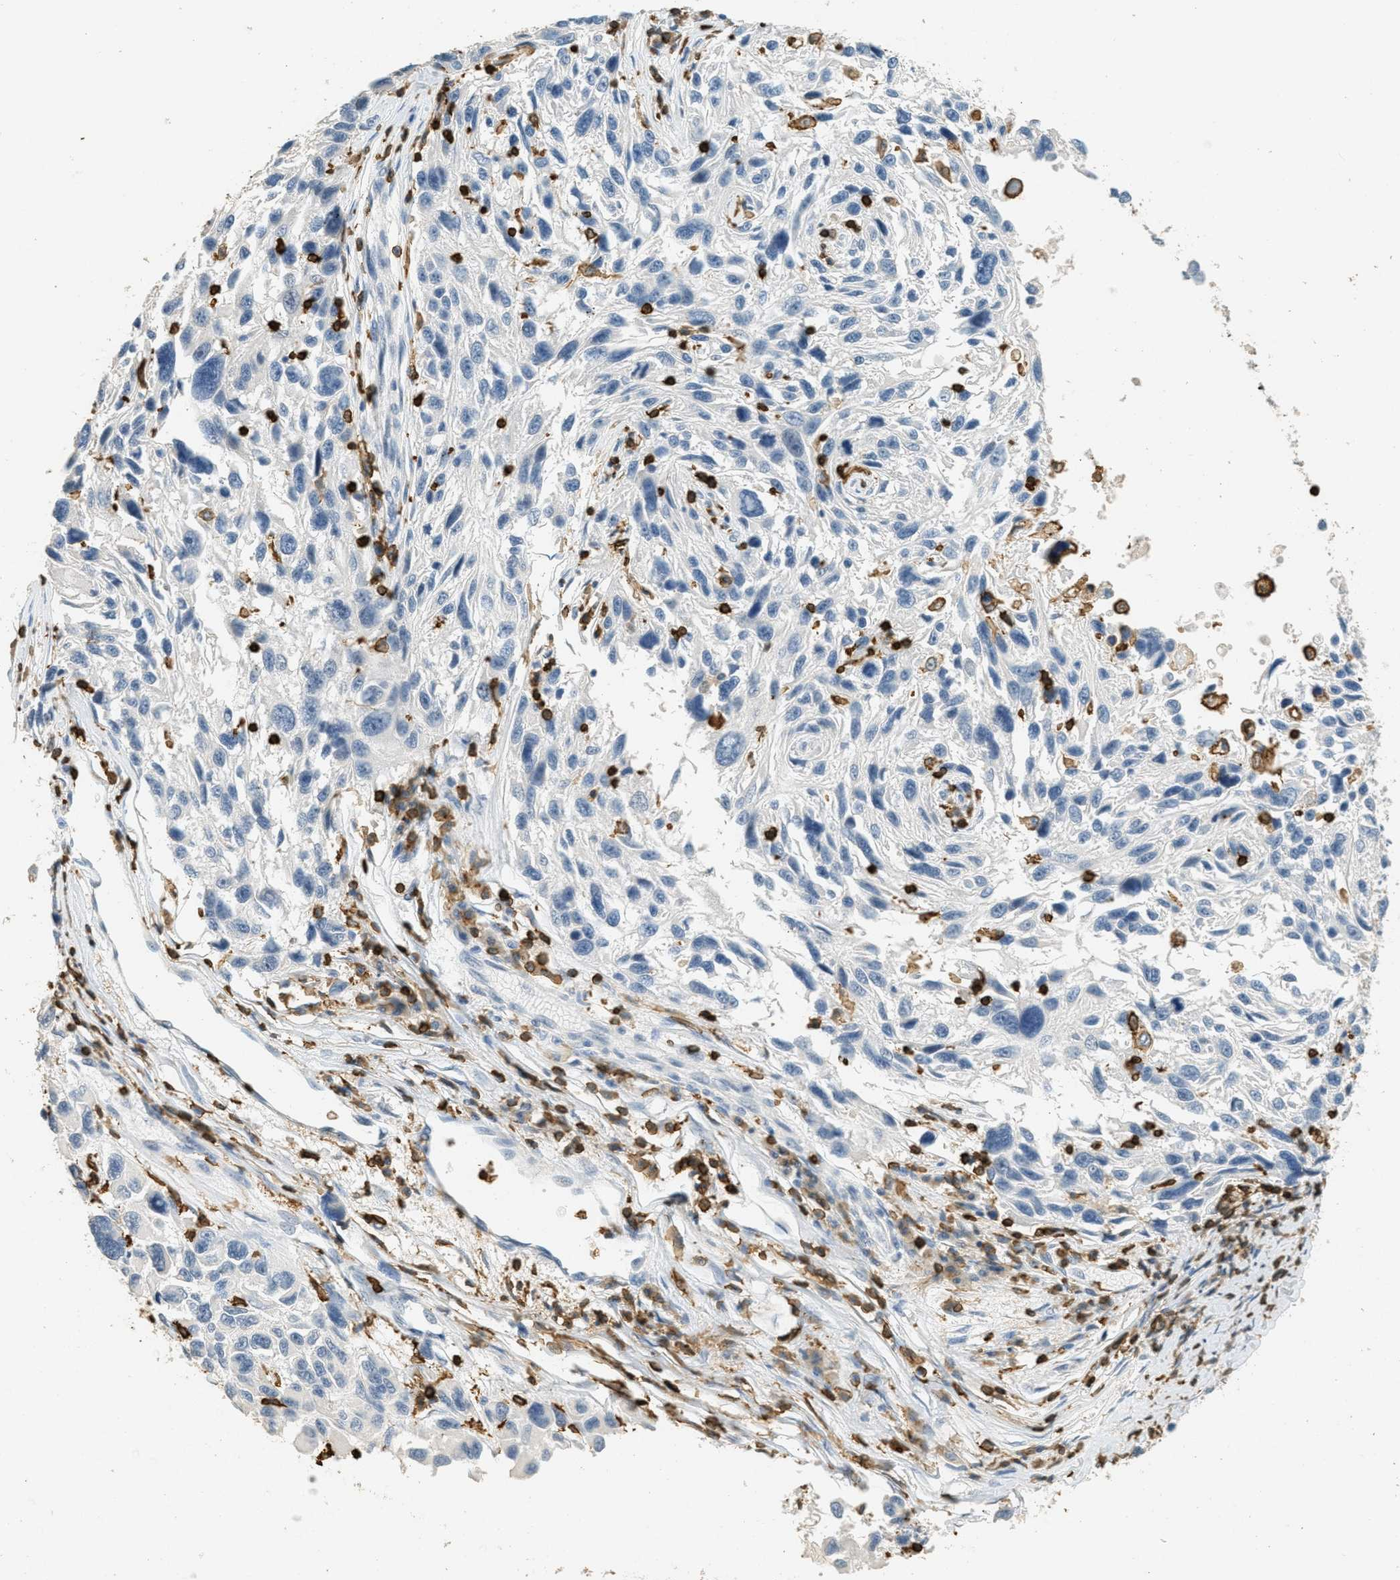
{"staining": {"intensity": "negative", "quantity": "none", "location": "none"}, "tissue": "melanoma", "cell_type": "Tumor cells", "image_type": "cancer", "snomed": [{"axis": "morphology", "description": "Malignant melanoma, NOS"}, {"axis": "topography", "description": "Skin"}], "caption": "Tumor cells show no significant staining in melanoma. Brightfield microscopy of IHC stained with DAB (3,3'-diaminobenzidine) (brown) and hematoxylin (blue), captured at high magnification.", "gene": "LSP1", "patient": {"sex": "male", "age": 53}}